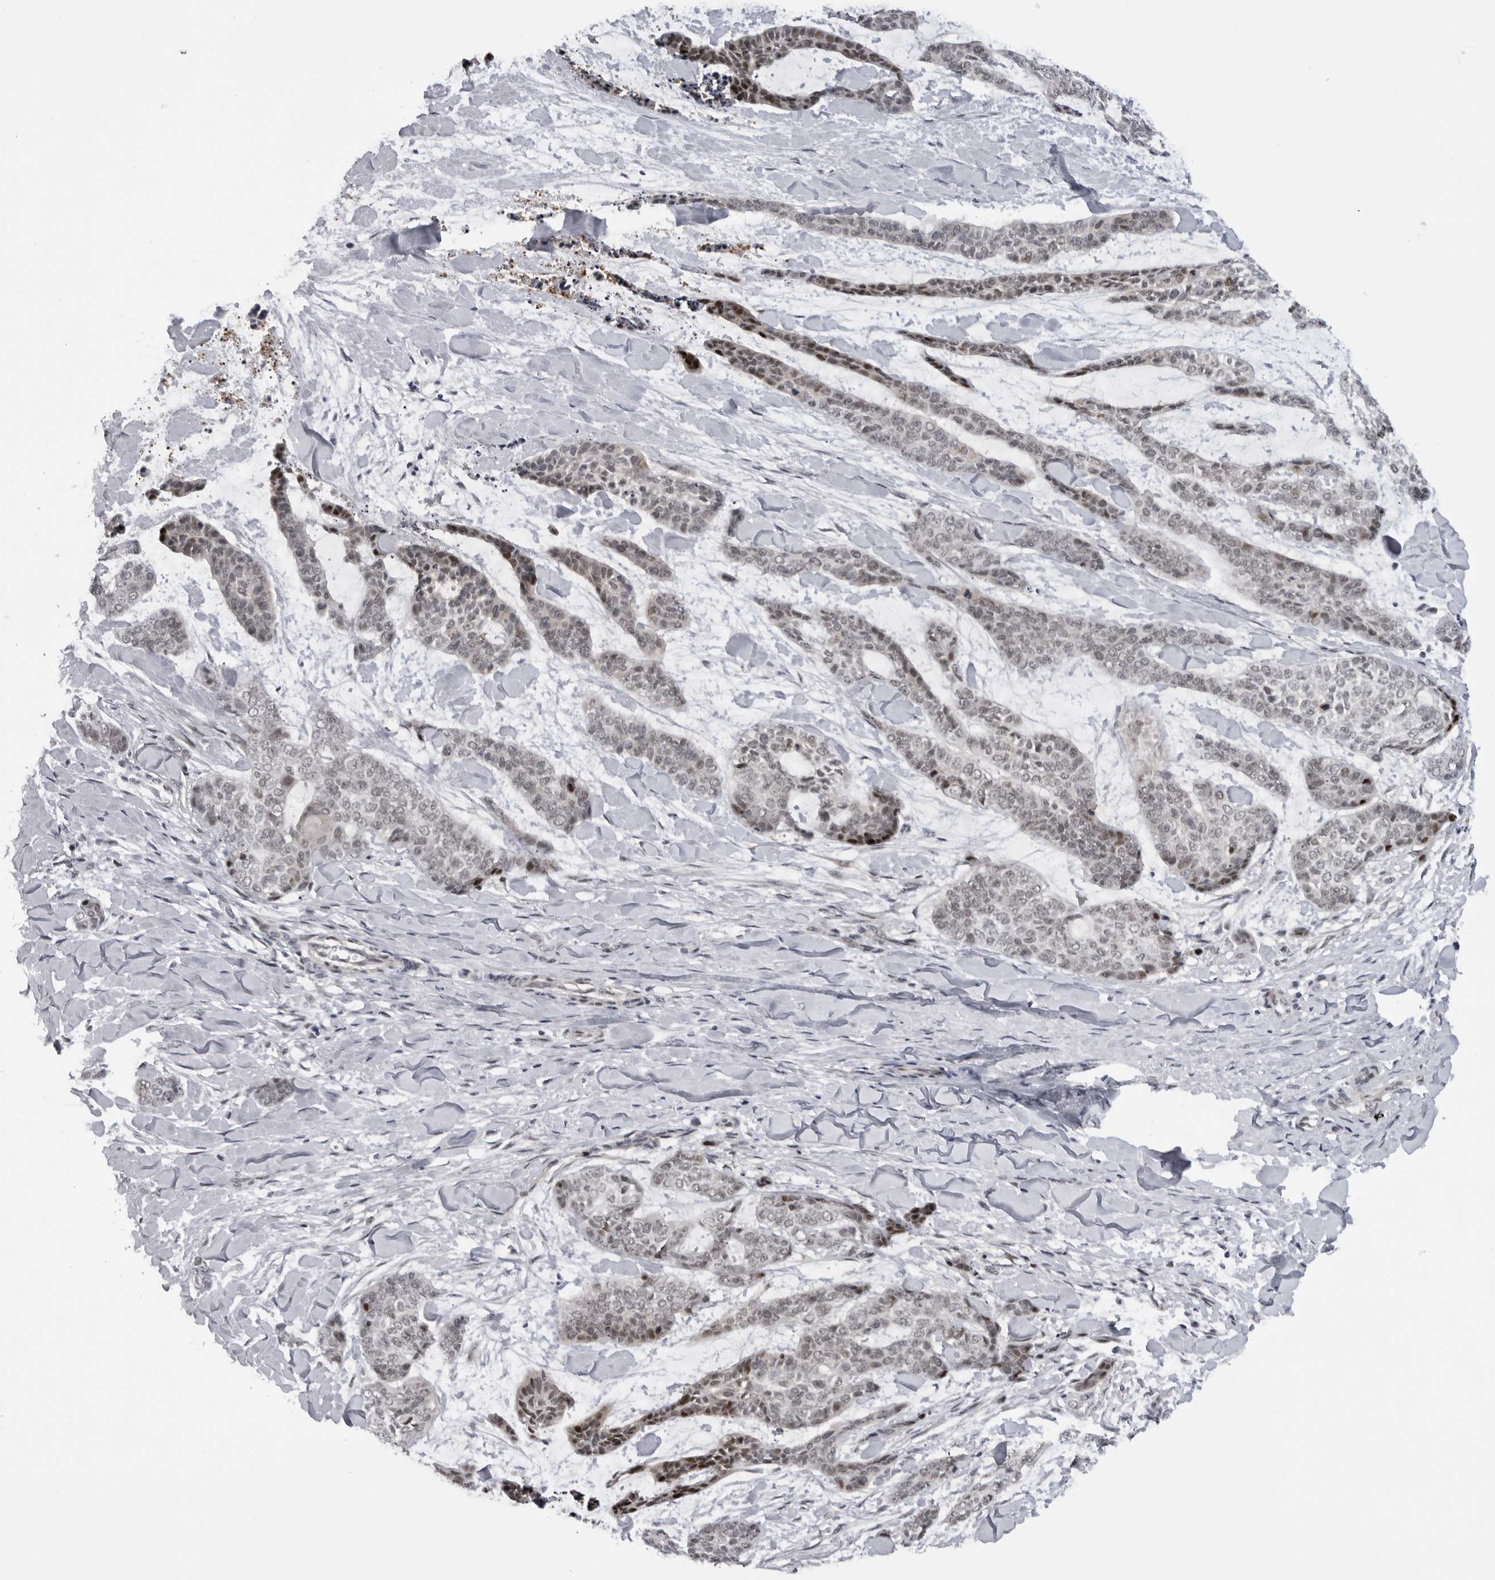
{"staining": {"intensity": "moderate", "quantity": "<25%", "location": "nuclear"}, "tissue": "skin cancer", "cell_type": "Tumor cells", "image_type": "cancer", "snomed": [{"axis": "morphology", "description": "Basal cell carcinoma"}, {"axis": "topography", "description": "Skin"}], "caption": "DAB immunohistochemical staining of skin cancer shows moderate nuclear protein positivity in about <25% of tumor cells.", "gene": "ALPK2", "patient": {"sex": "female", "age": 64}}